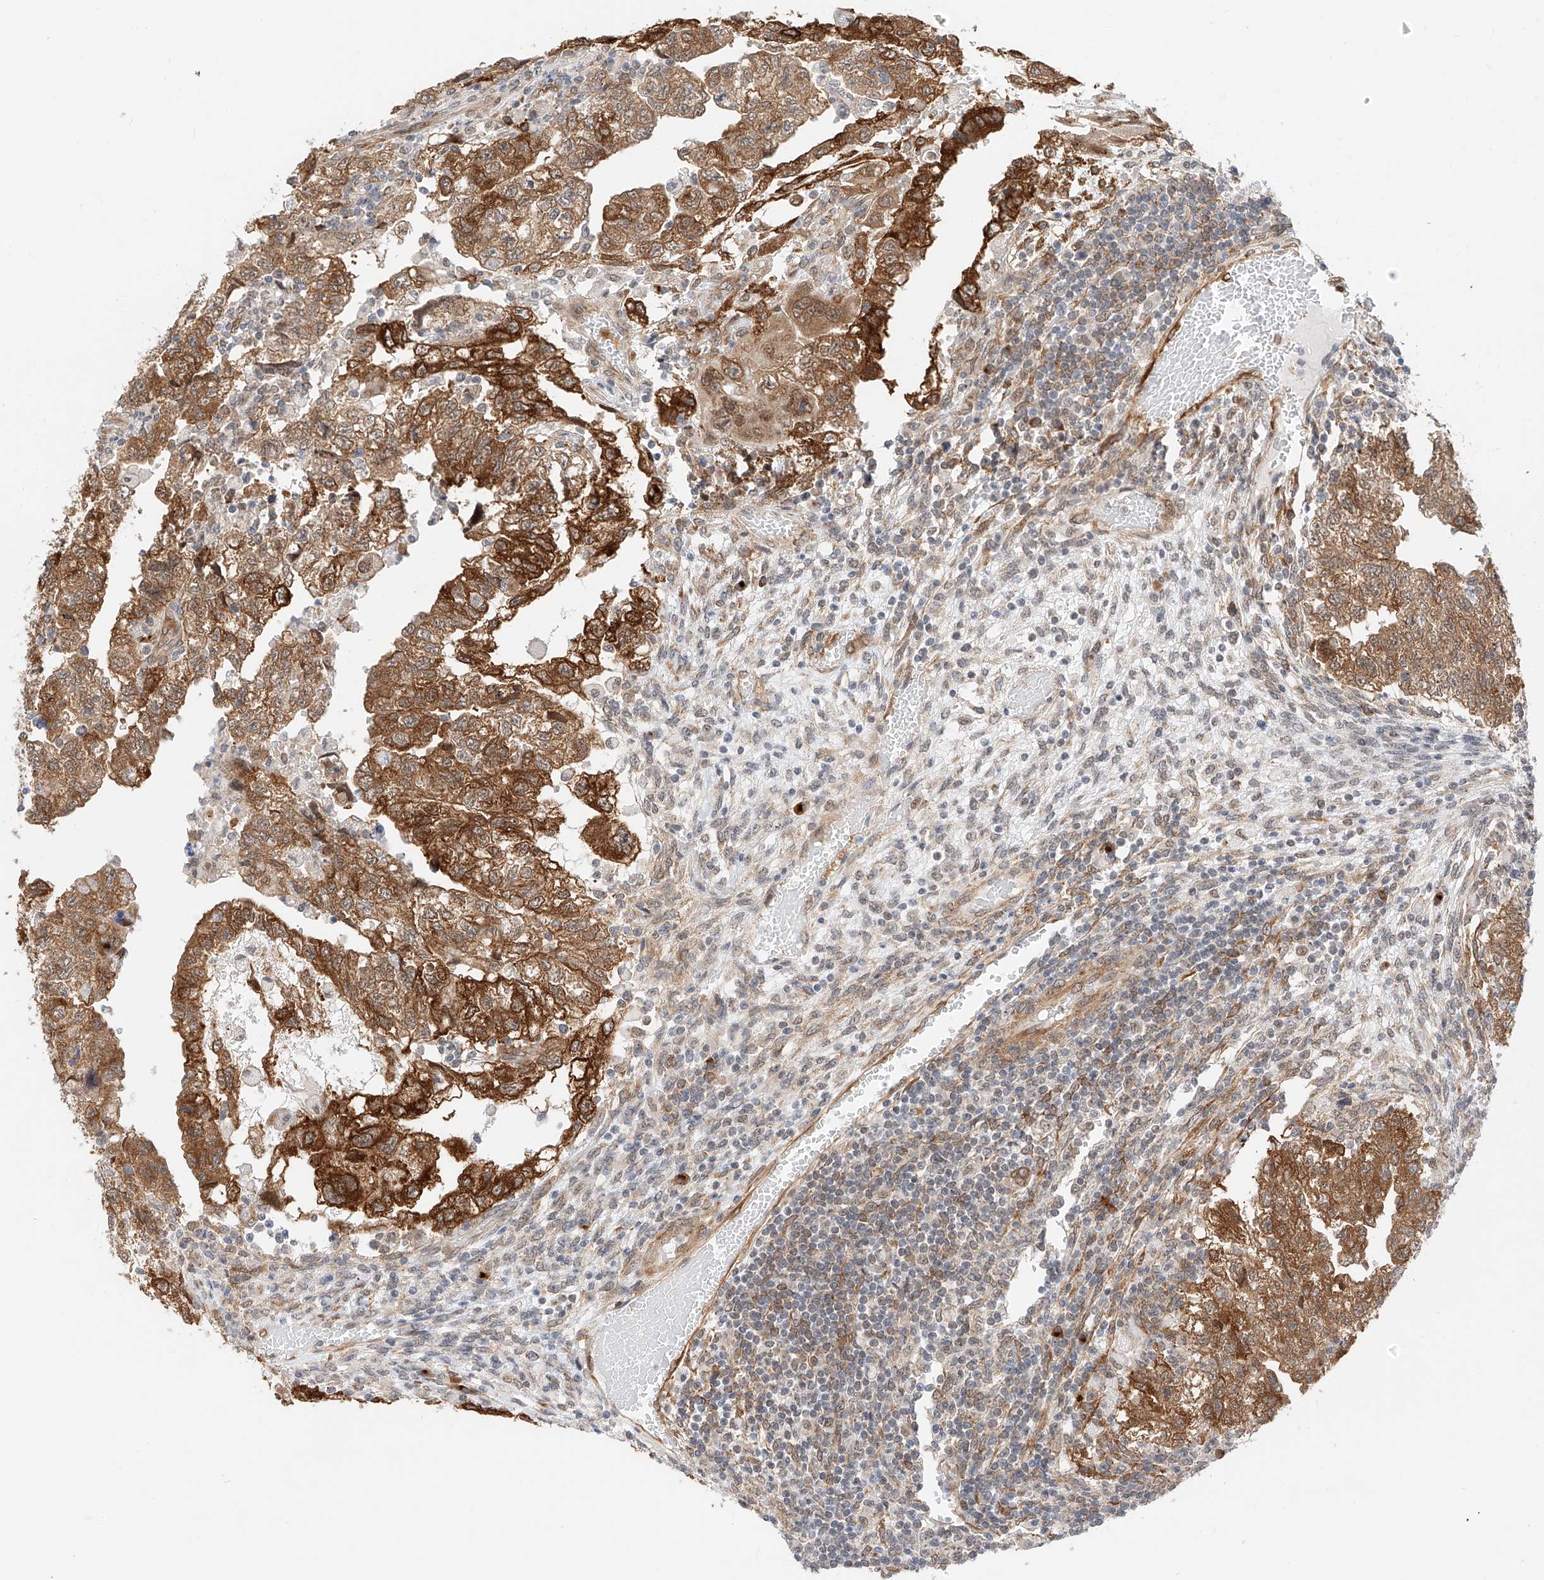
{"staining": {"intensity": "strong", "quantity": ">75%", "location": "cytoplasmic/membranous"}, "tissue": "testis cancer", "cell_type": "Tumor cells", "image_type": "cancer", "snomed": [{"axis": "morphology", "description": "Carcinoma, Embryonal, NOS"}, {"axis": "topography", "description": "Testis"}], "caption": "The histopathology image exhibits immunohistochemical staining of embryonal carcinoma (testis). There is strong cytoplasmic/membranous expression is present in approximately >75% of tumor cells.", "gene": "CARMIL1", "patient": {"sex": "male", "age": 36}}